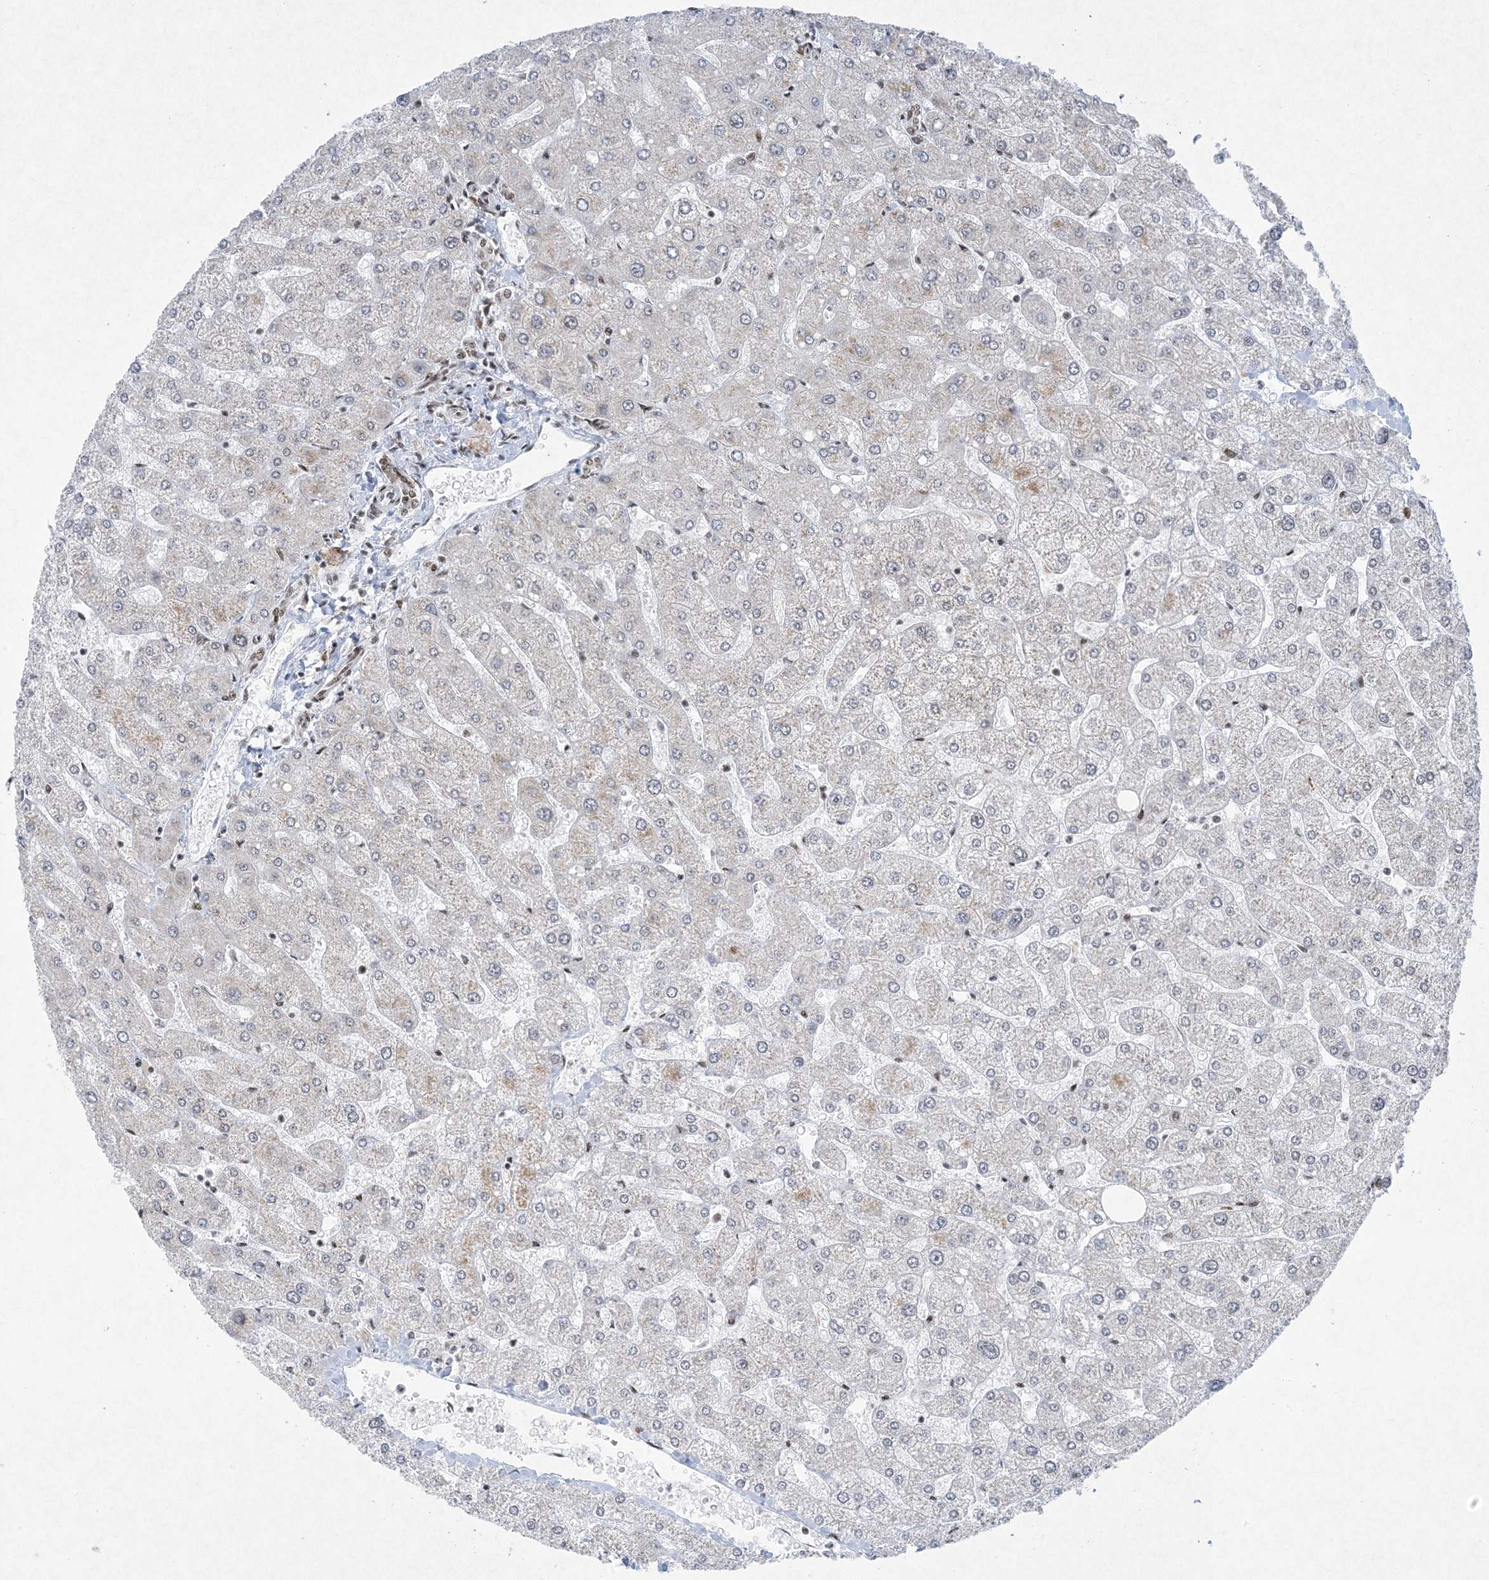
{"staining": {"intensity": "moderate", "quantity": ">75%", "location": "nuclear"}, "tissue": "liver", "cell_type": "Cholangiocytes", "image_type": "normal", "snomed": [{"axis": "morphology", "description": "Normal tissue, NOS"}, {"axis": "topography", "description": "Liver"}], "caption": "The immunohistochemical stain labels moderate nuclear expression in cholangiocytes of unremarkable liver.", "gene": "PKNOX2", "patient": {"sex": "male", "age": 55}}